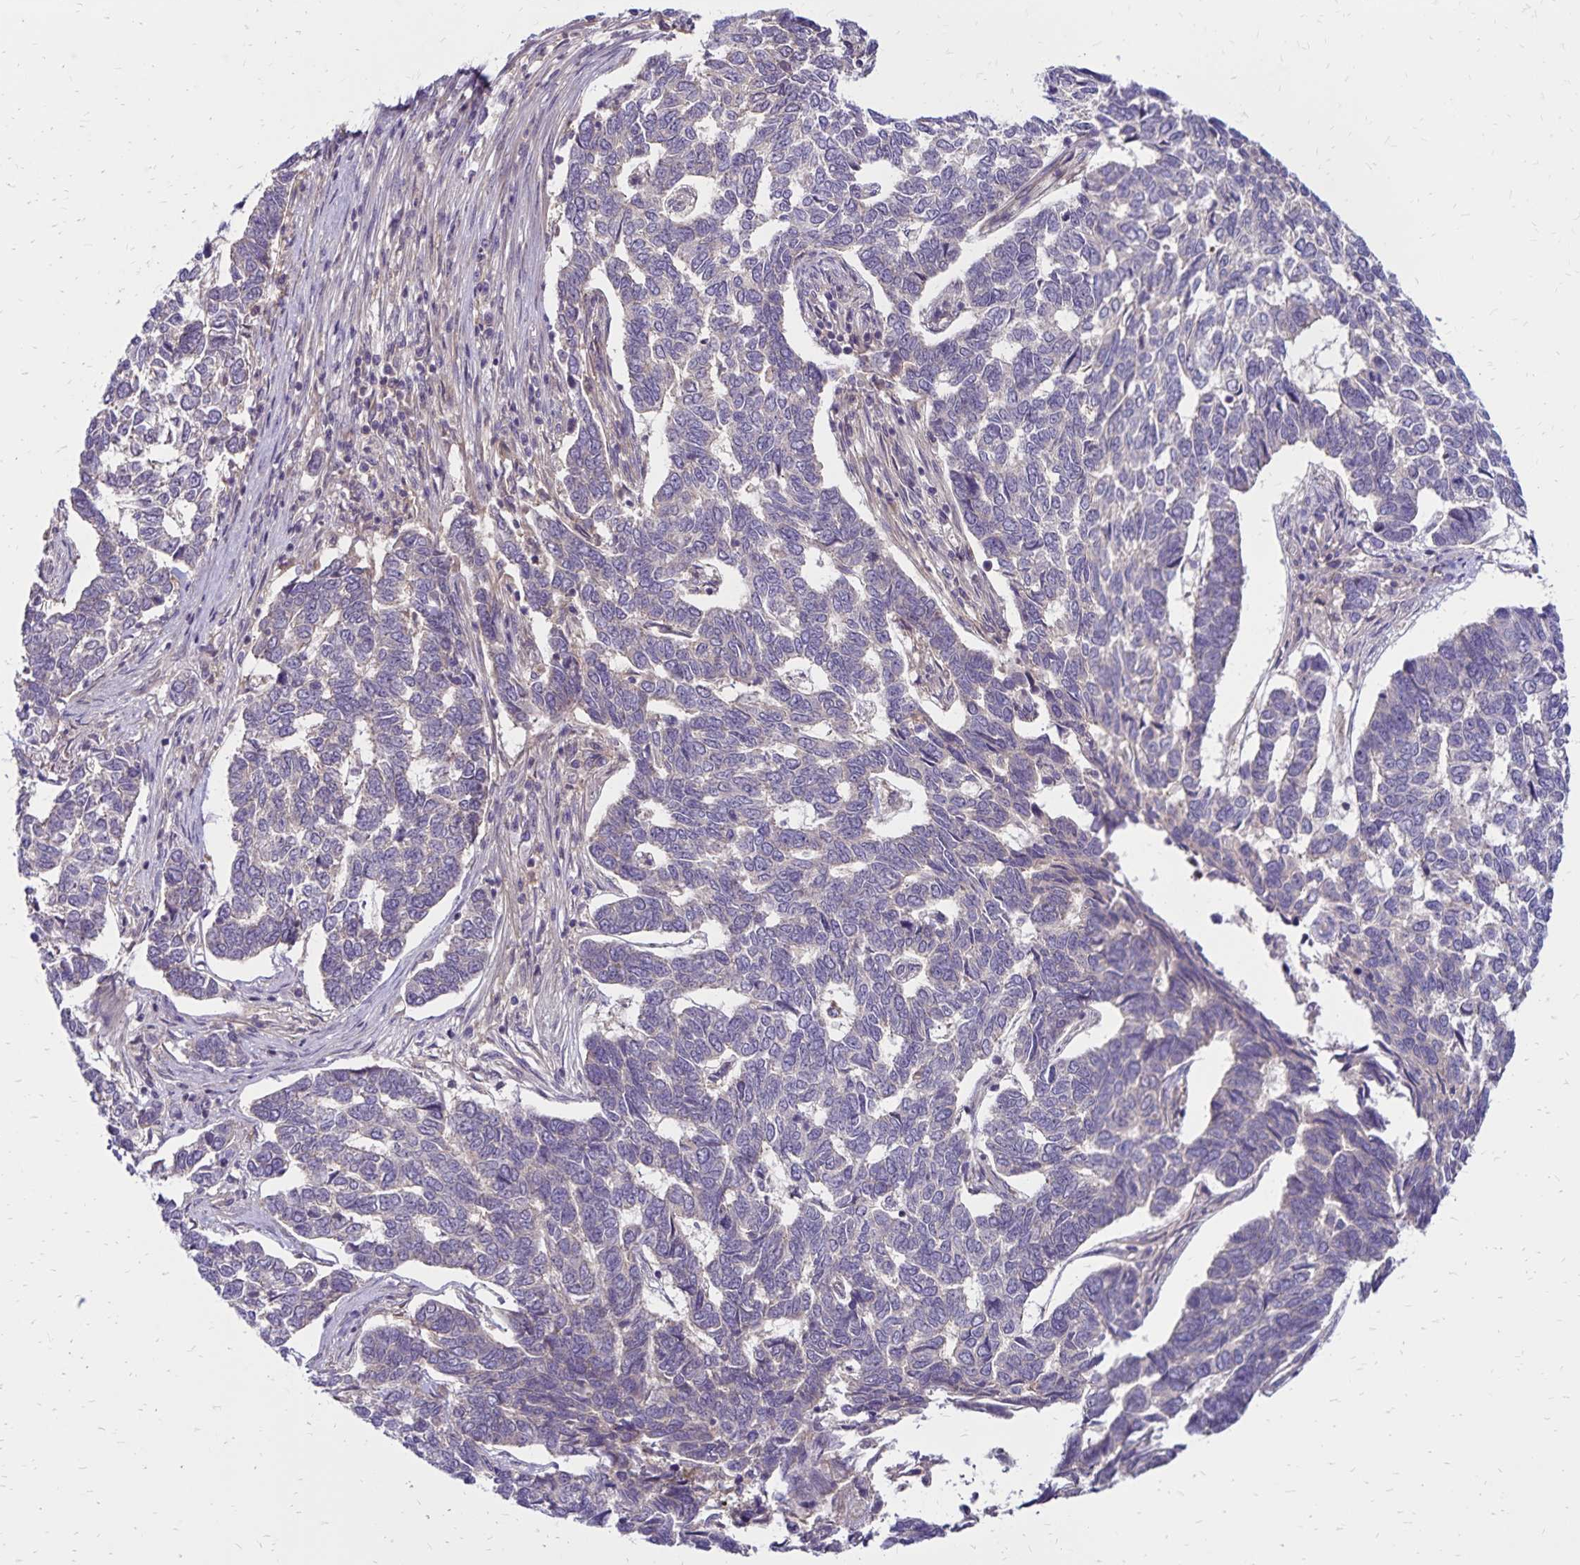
{"staining": {"intensity": "negative", "quantity": "none", "location": "none"}, "tissue": "skin cancer", "cell_type": "Tumor cells", "image_type": "cancer", "snomed": [{"axis": "morphology", "description": "Basal cell carcinoma"}, {"axis": "topography", "description": "Skin"}], "caption": "The histopathology image exhibits no staining of tumor cells in skin cancer.", "gene": "FSD1", "patient": {"sex": "female", "age": 65}}